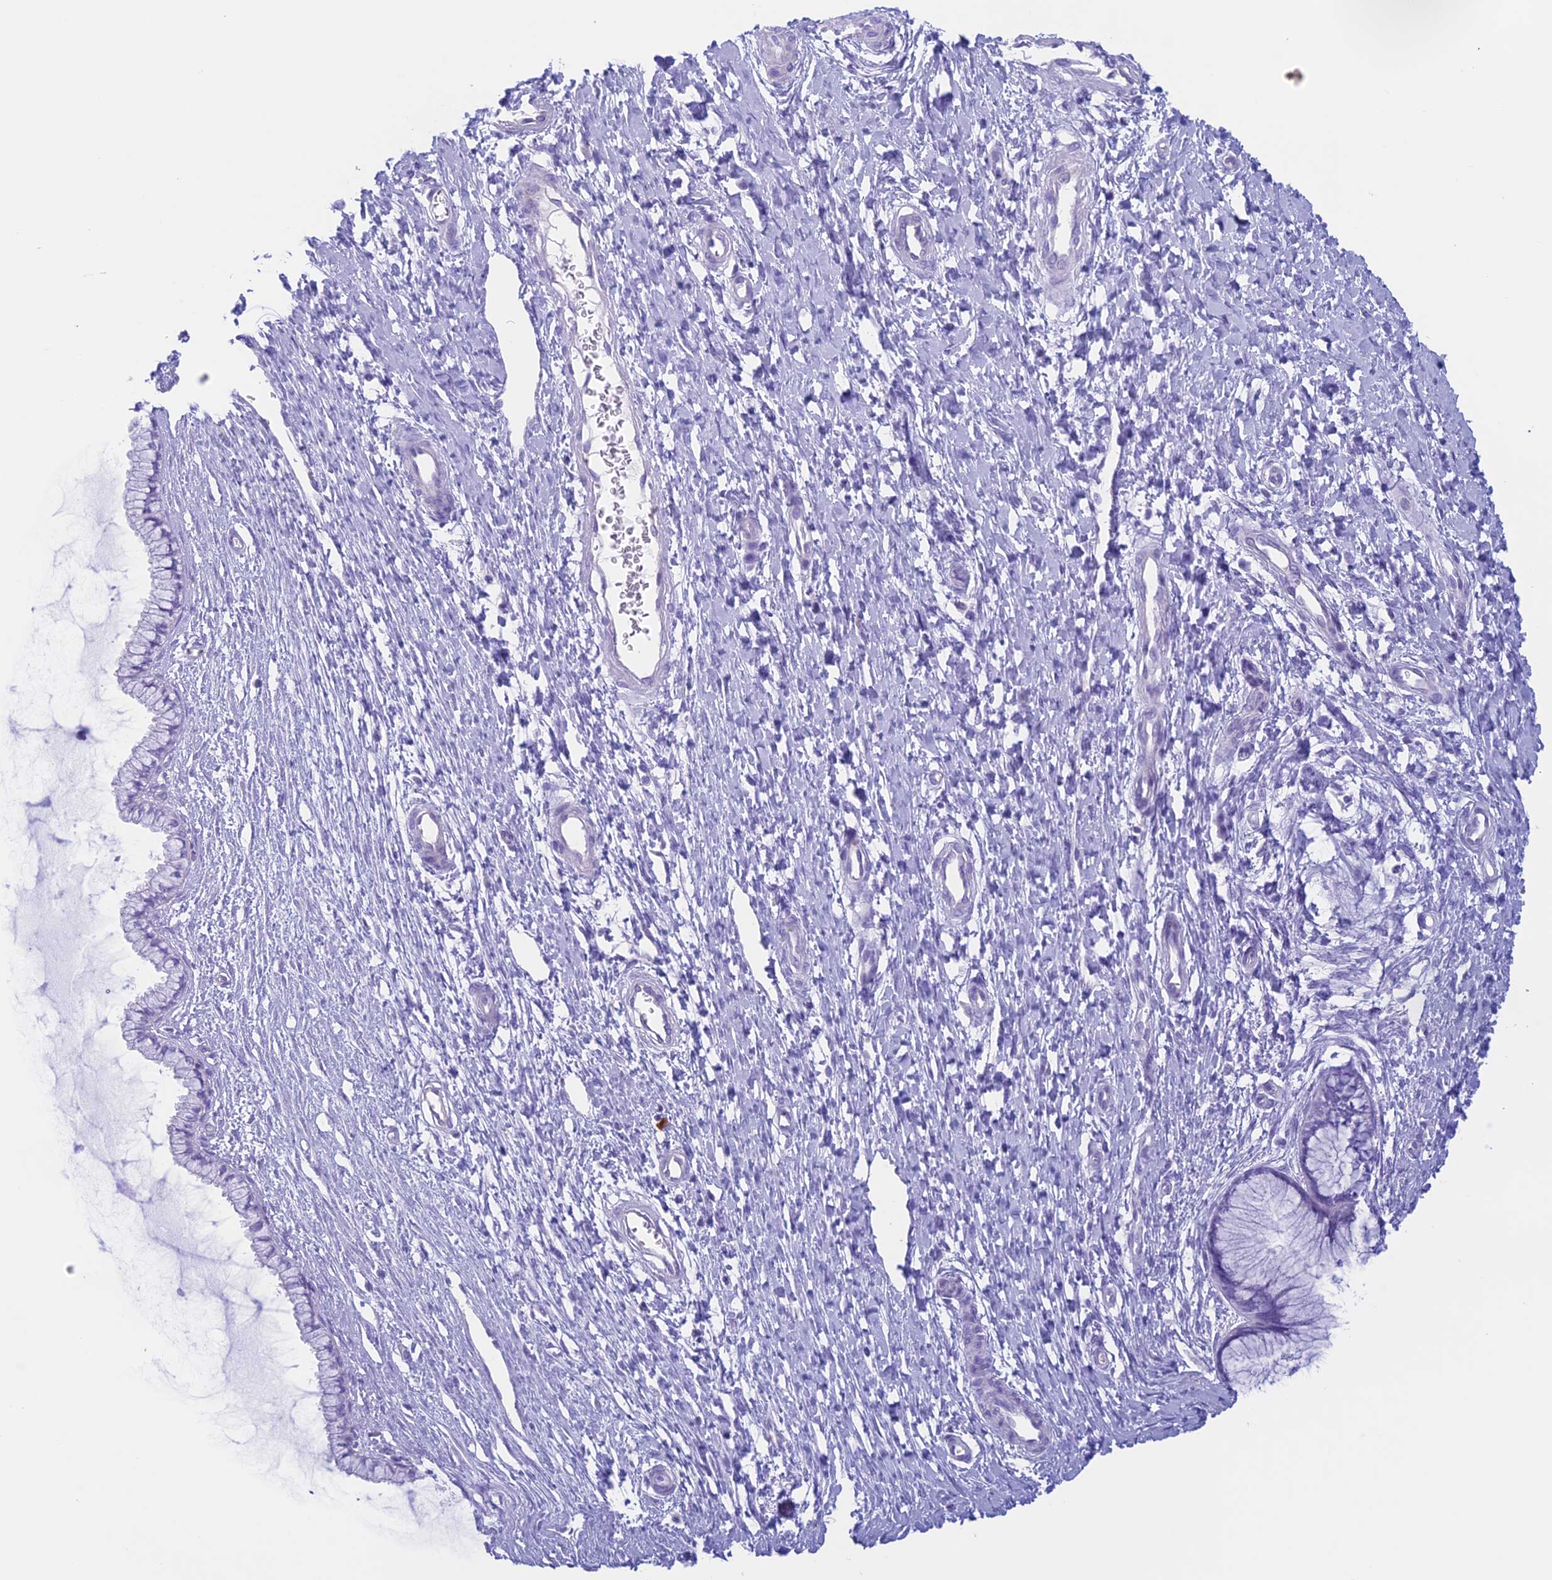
{"staining": {"intensity": "negative", "quantity": "none", "location": "none"}, "tissue": "cervix", "cell_type": "Glandular cells", "image_type": "normal", "snomed": [{"axis": "morphology", "description": "Normal tissue, NOS"}, {"axis": "topography", "description": "Cervix"}], "caption": "Micrograph shows no significant protein expression in glandular cells of normal cervix.", "gene": "RP1", "patient": {"sex": "female", "age": 55}}